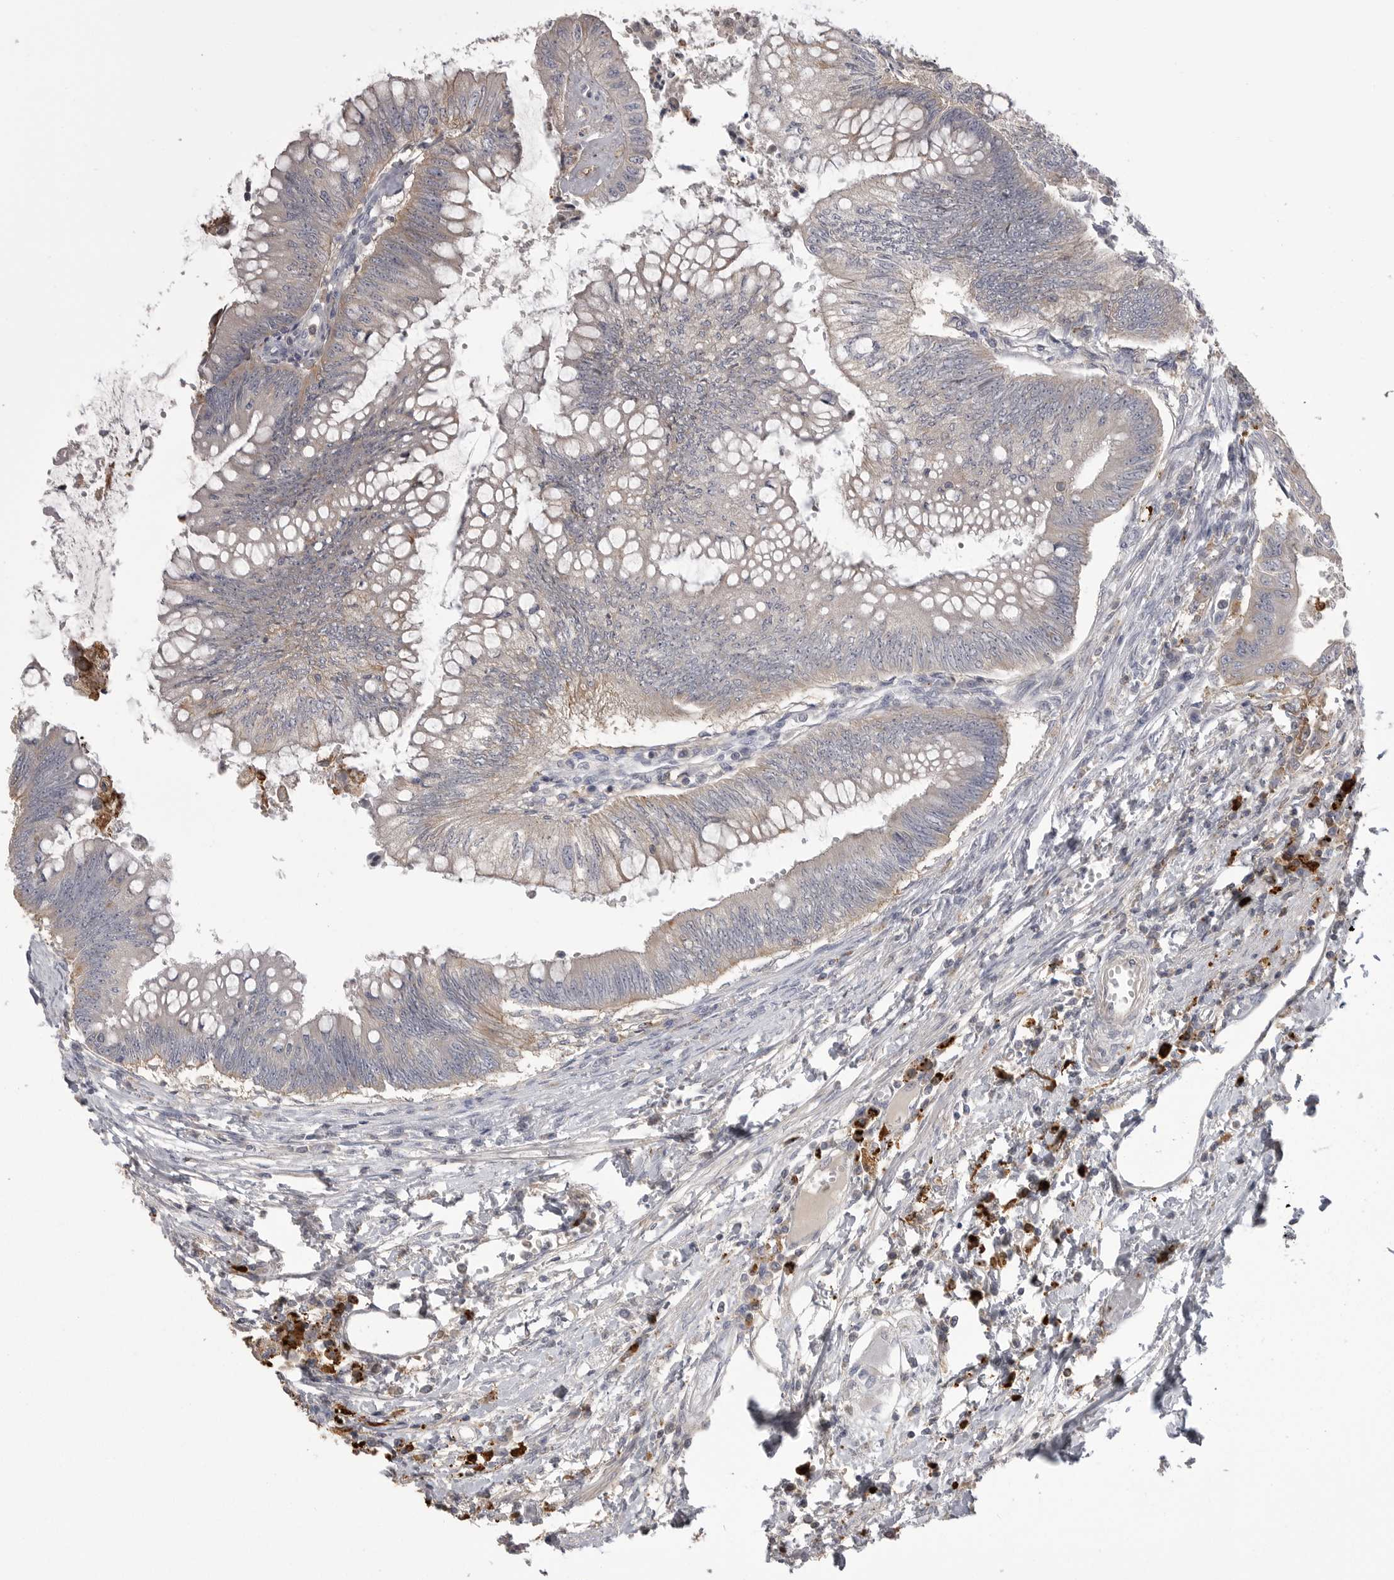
{"staining": {"intensity": "weak", "quantity": "<25%", "location": "cytoplasmic/membranous"}, "tissue": "colorectal cancer", "cell_type": "Tumor cells", "image_type": "cancer", "snomed": [{"axis": "morphology", "description": "Adenoma, NOS"}, {"axis": "morphology", "description": "Adenocarcinoma, NOS"}, {"axis": "topography", "description": "Colon"}], "caption": "Immunohistochemical staining of human colorectal cancer (adenocarcinoma) reveals no significant positivity in tumor cells.", "gene": "CMTM6", "patient": {"sex": "male", "age": 79}}